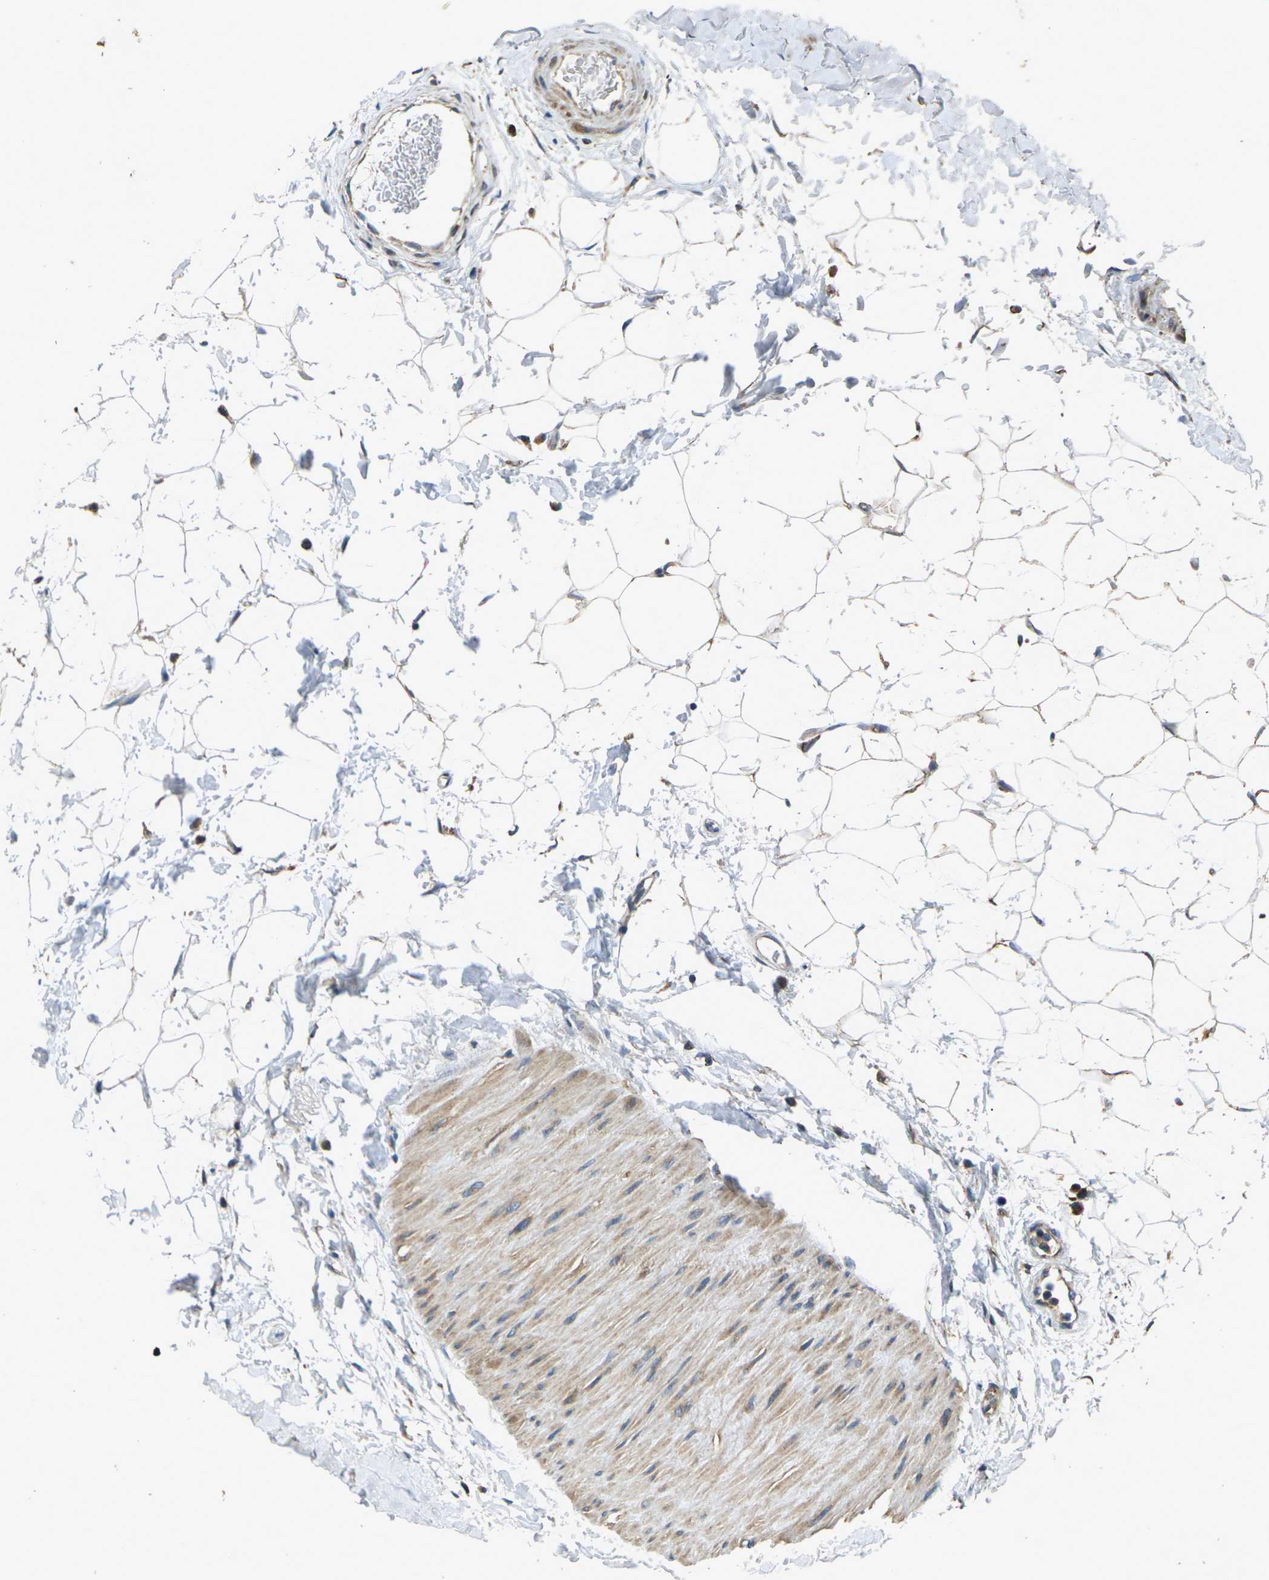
{"staining": {"intensity": "moderate", "quantity": "25%-75%", "location": "cytoplasmic/membranous"}, "tissue": "adipose tissue", "cell_type": "Adipocytes", "image_type": "normal", "snomed": [{"axis": "morphology", "description": "Normal tissue, NOS"}, {"axis": "topography", "description": "Soft tissue"}], "caption": "About 25%-75% of adipocytes in normal human adipose tissue show moderate cytoplasmic/membranous protein staining as visualized by brown immunohistochemical staining.", "gene": "KIF1B", "patient": {"sex": "male", "age": 72}}